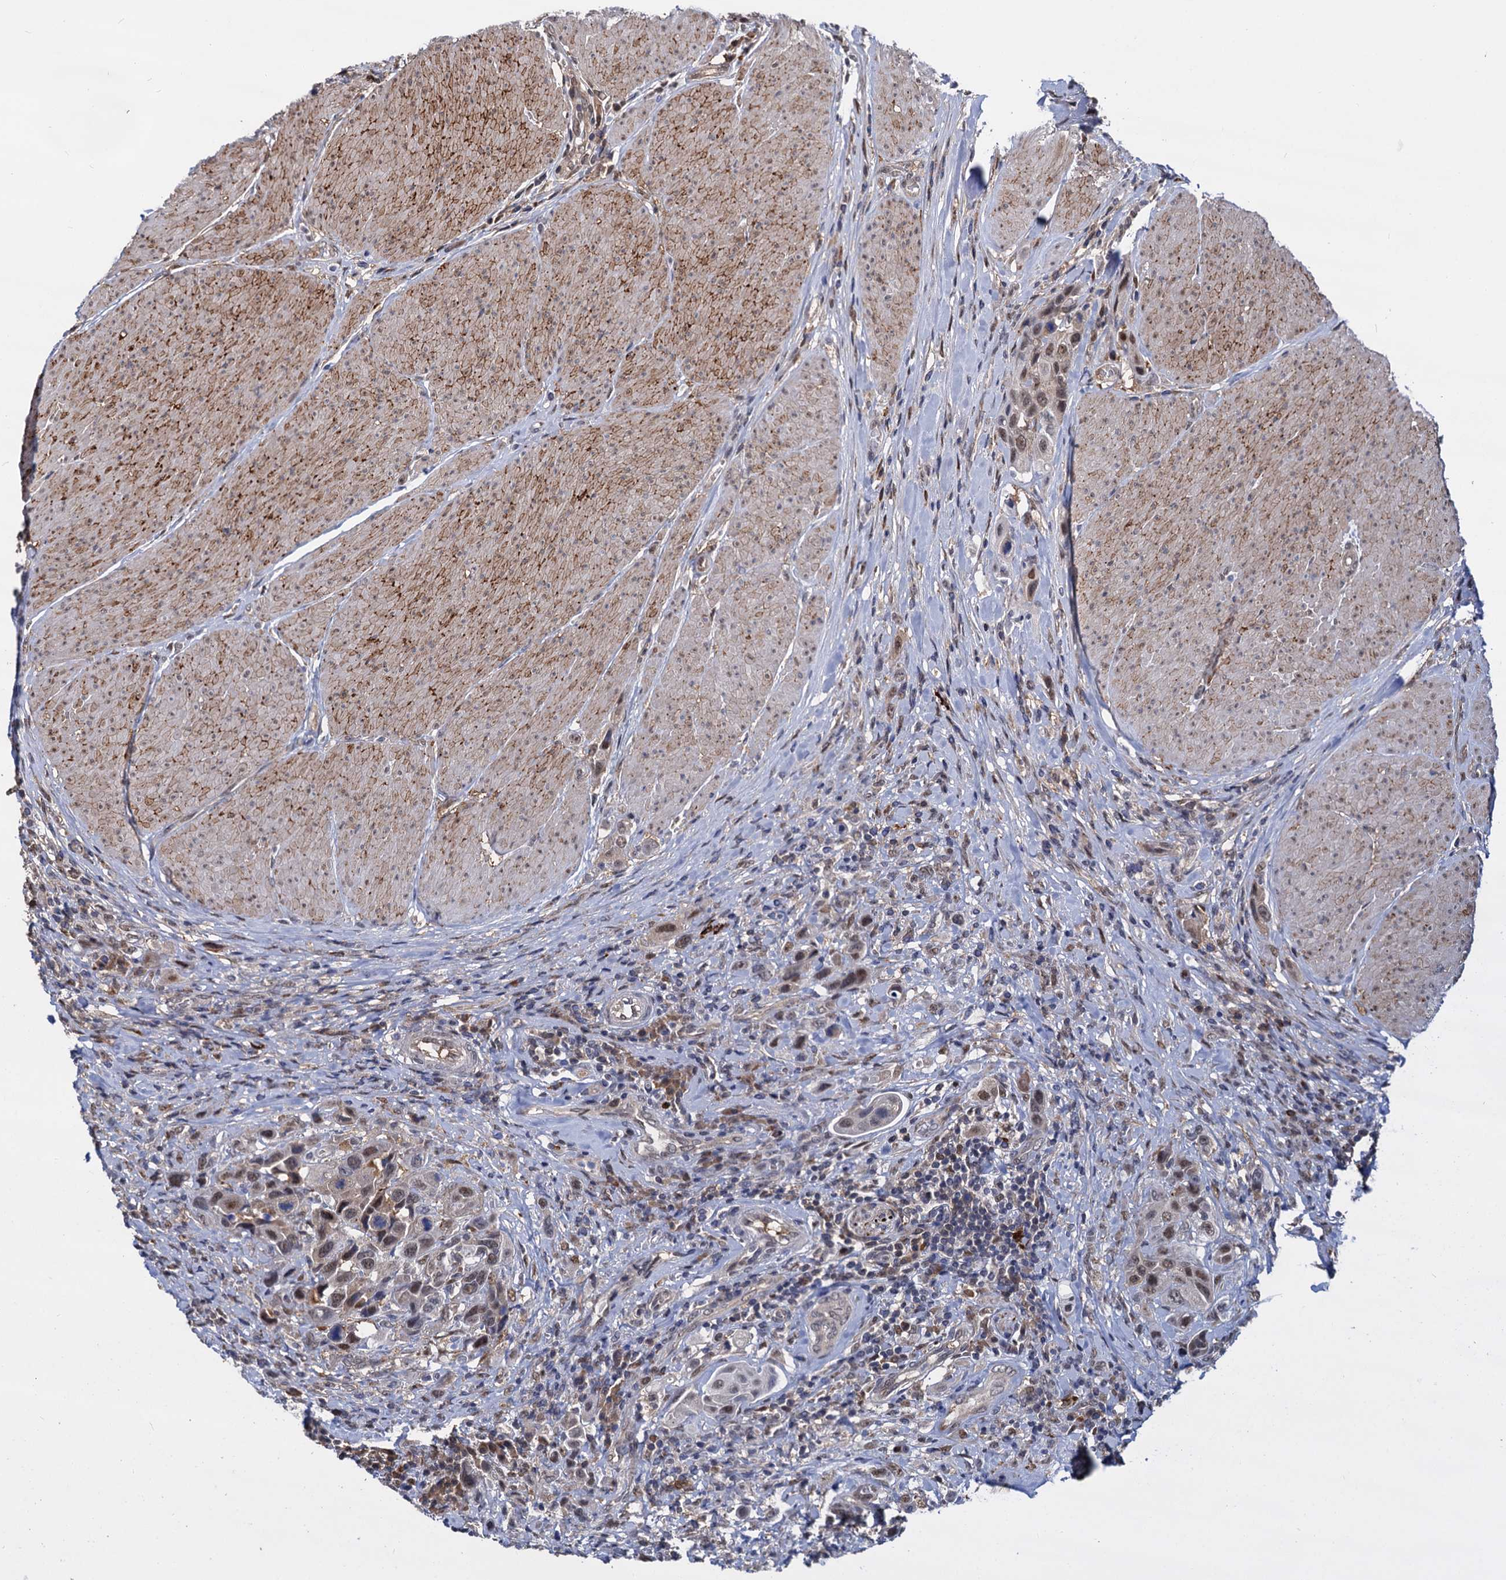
{"staining": {"intensity": "moderate", "quantity": ">75%", "location": "nuclear"}, "tissue": "urothelial cancer", "cell_type": "Tumor cells", "image_type": "cancer", "snomed": [{"axis": "morphology", "description": "Urothelial carcinoma, High grade"}, {"axis": "topography", "description": "Urinary bladder"}], "caption": "Immunohistochemical staining of human urothelial cancer demonstrates medium levels of moderate nuclear protein expression in about >75% of tumor cells.", "gene": "PSMD4", "patient": {"sex": "male", "age": 50}}